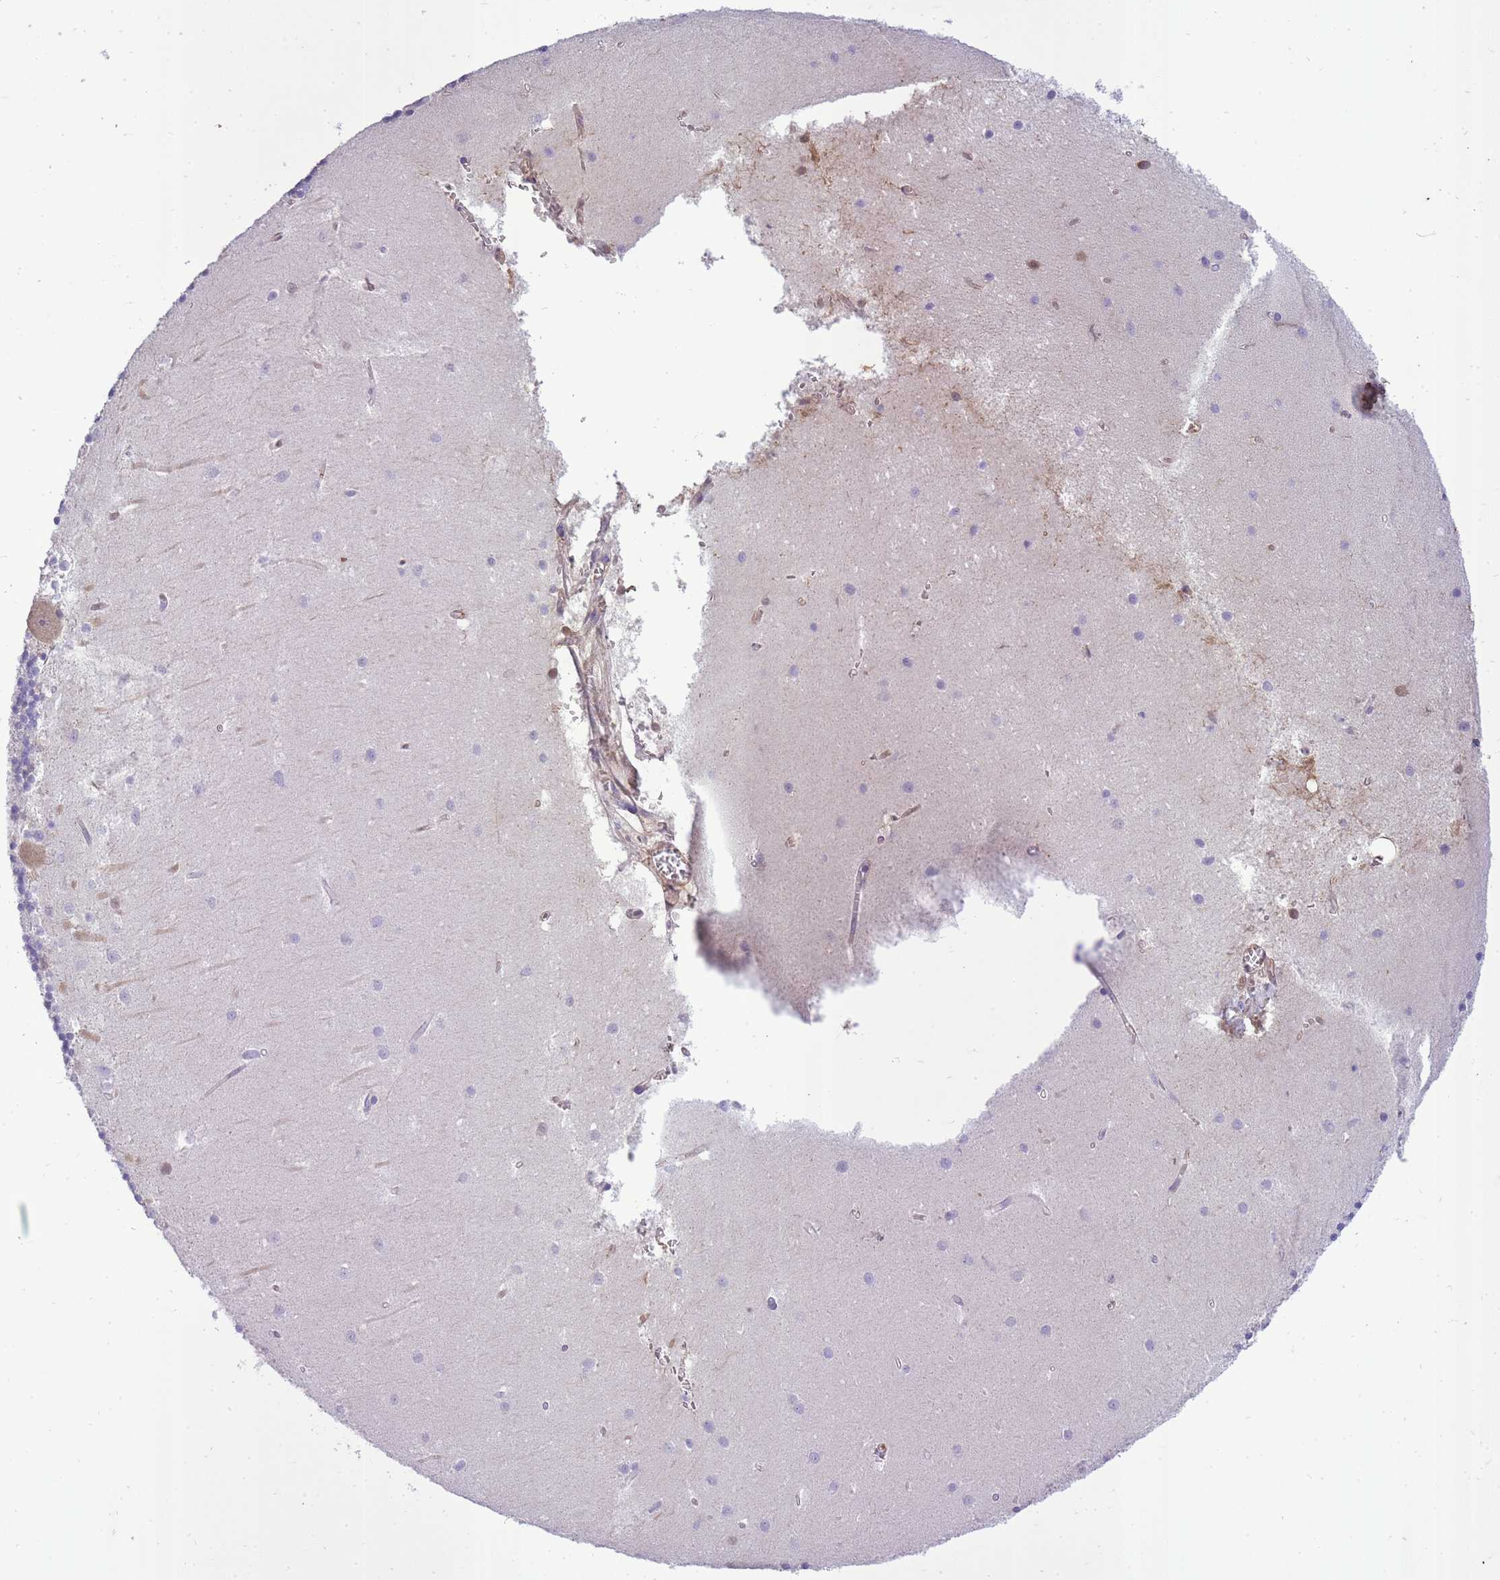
{"staining": {"intensity": "negative", "quantity": "none", "location": "none"}, "tissue": "cerebellum", "cell_type": "Cells in granular layer", "image_type": "normal", "snomed": [{"axis": "morphology", "description": "Normal tissue, NOS"}, {"axis": "topography", "description": "Cerebellum"}], "caption": "Immunohistochemical staining of benign cerebellum shows no significant positivity in cells in granular layer.", "gene": "IGKV1", "patient": {"sex": "male", "age": 54}}